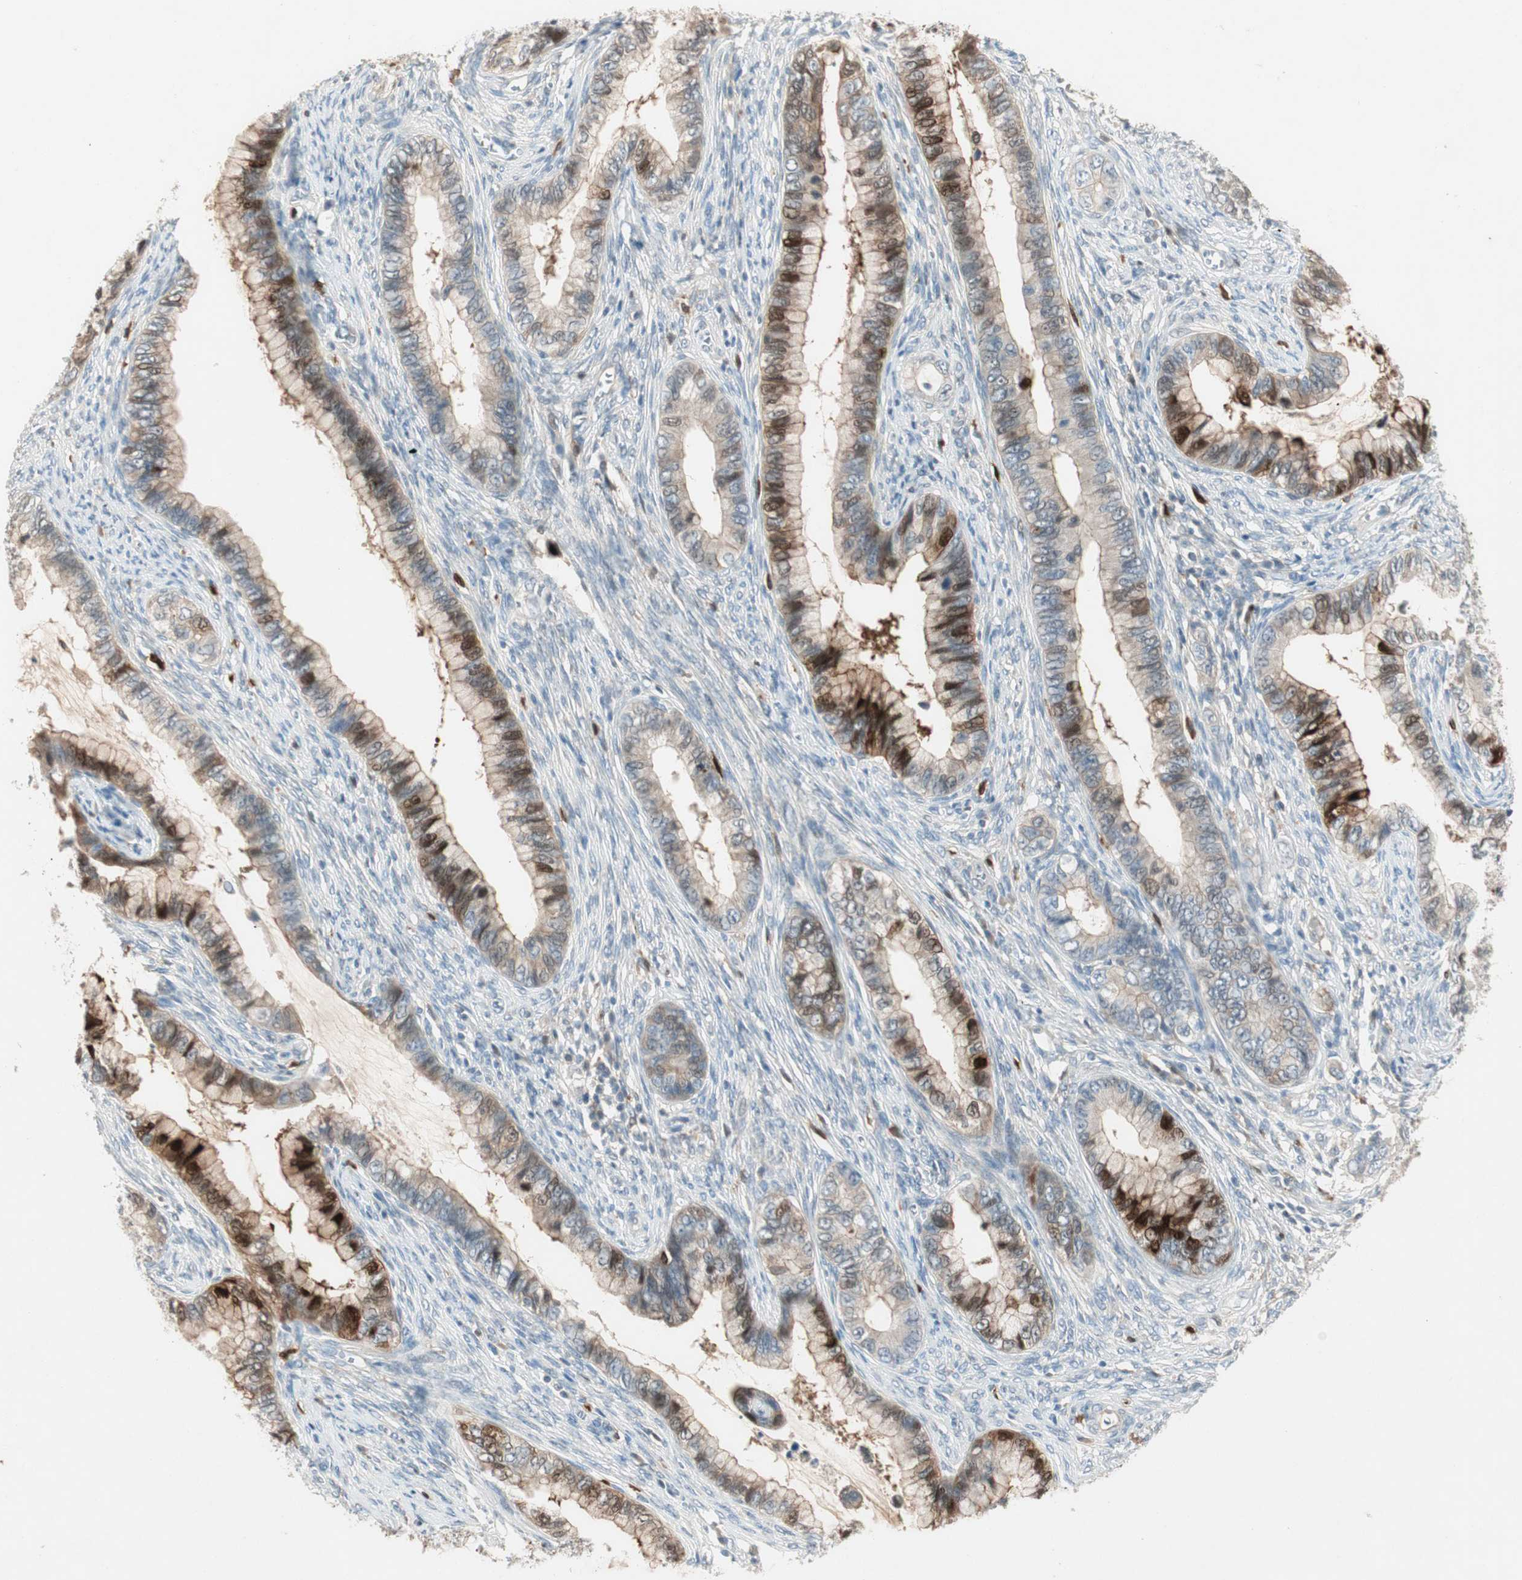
{"staining": {"intensity": "strong", "quantity": "25%-75%", "location": "cytoplasmic/membranous,nuclear"}, "tissue": "cervical cancer", "cell_type": "Tumor cells", "image_type": "cancer", "snomed": [{"axis": "morphology", "description": "Adenocarcinoma, NOS"}, {"axis": "topography", "description": "Cervix"}], "caption": "A high amount of strong cytoplasmic/membranous and nuclear staining is seen in about 25%-75% of tumor cells in cervical cancer tissue.", "gene": "RTL6", "patient": {"sex": "female", "age": 44}}